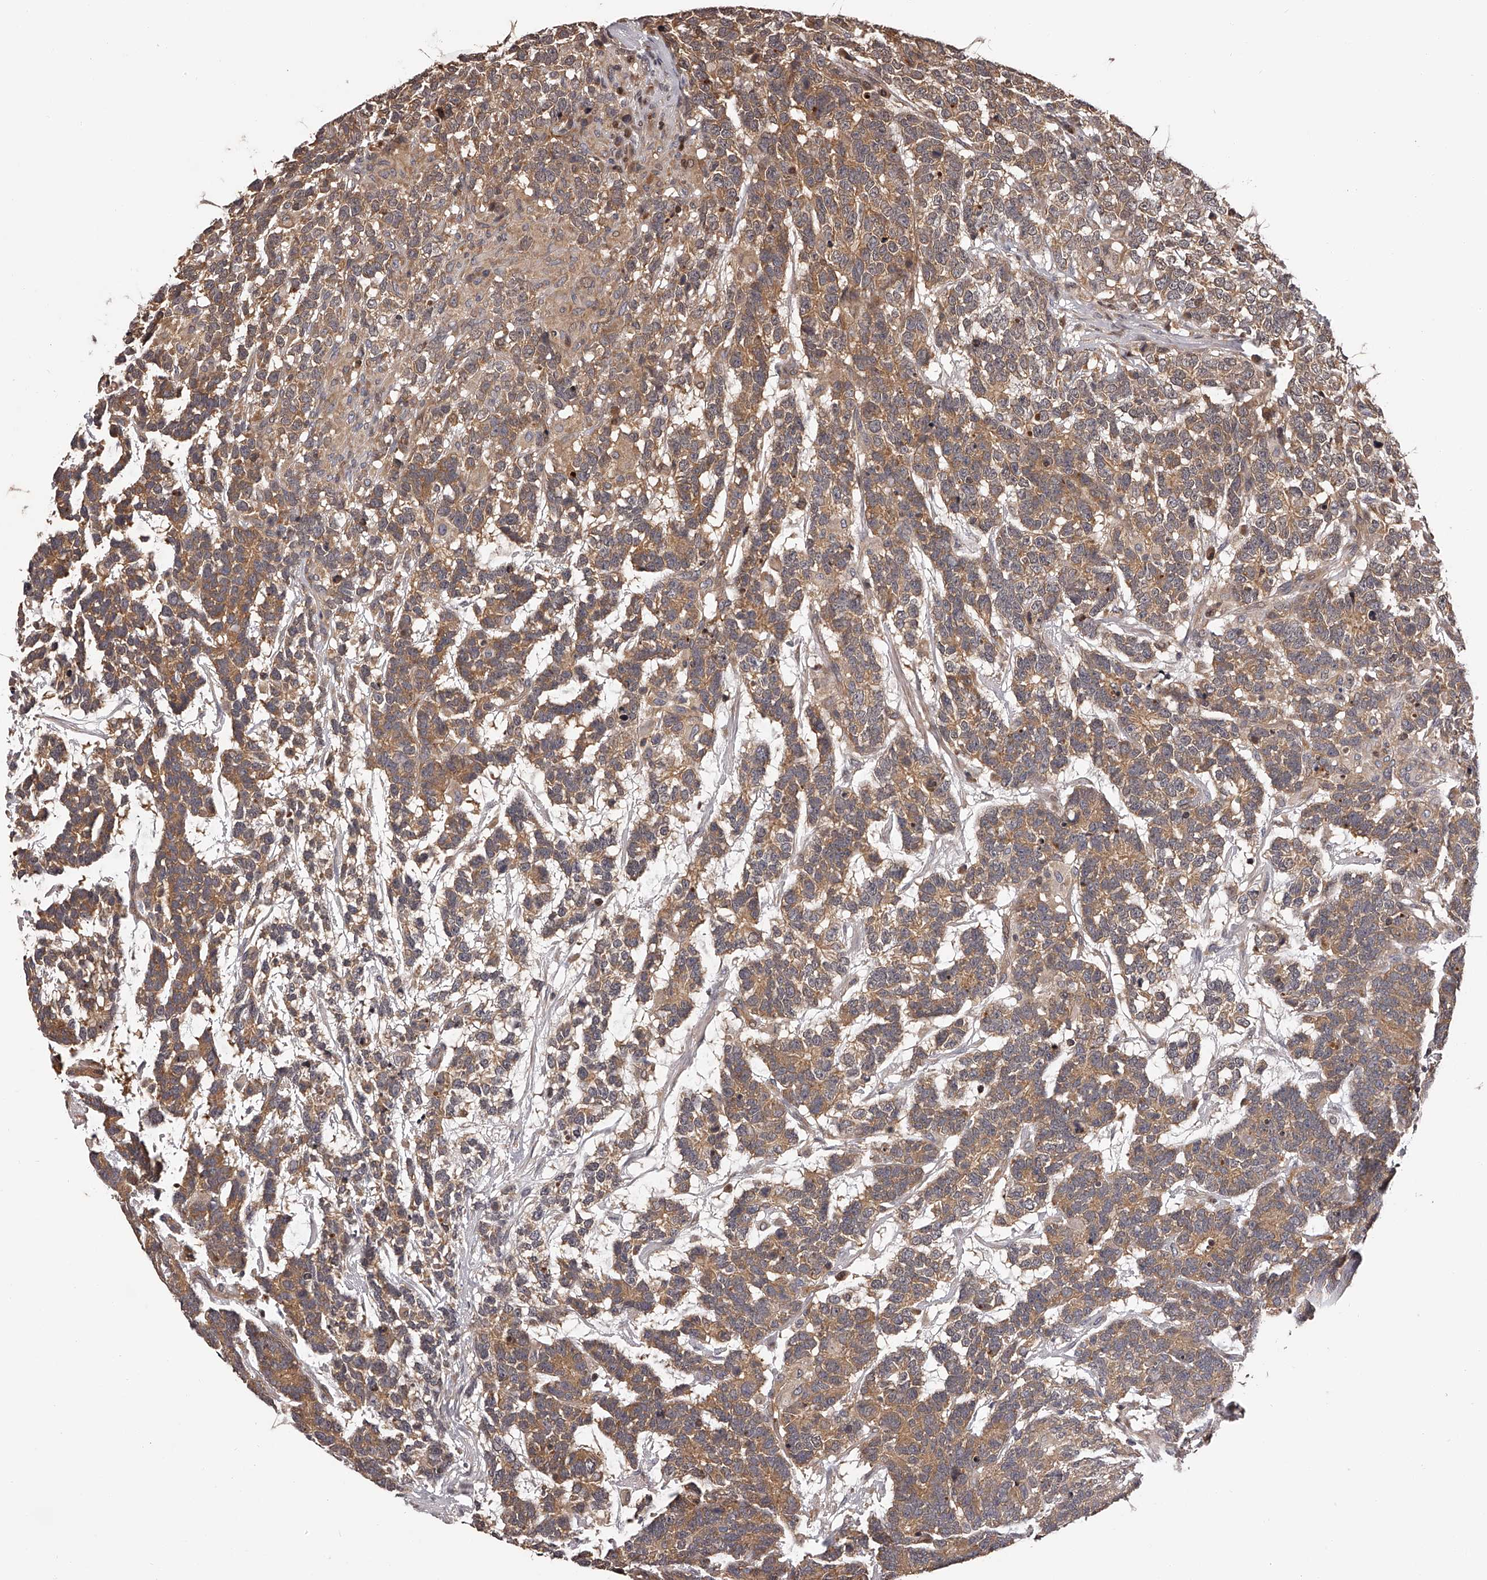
{"staining": {"intensity": "moderate", "quantity": ">75%", "location": "cytoplasmic/membranous"}, "tissue": "testis cancer", "cell_type": "Tumor cells", "image_type": "cancer", "snomed": [{"axis": "morphology", "description": "Carcinoma, Embryonal, NOS"}, {"axis": "topography", "description": "Testis"}], "caption": "Immunohistochemistry of human testis cancer (embryonal carcinoma) reveals medium levels of moderate cytoplasmic/membranous staining in approximately >75% of tumor cells.", "gene": "PFDN2", "patient": {"sex": "male", "age": 26}}